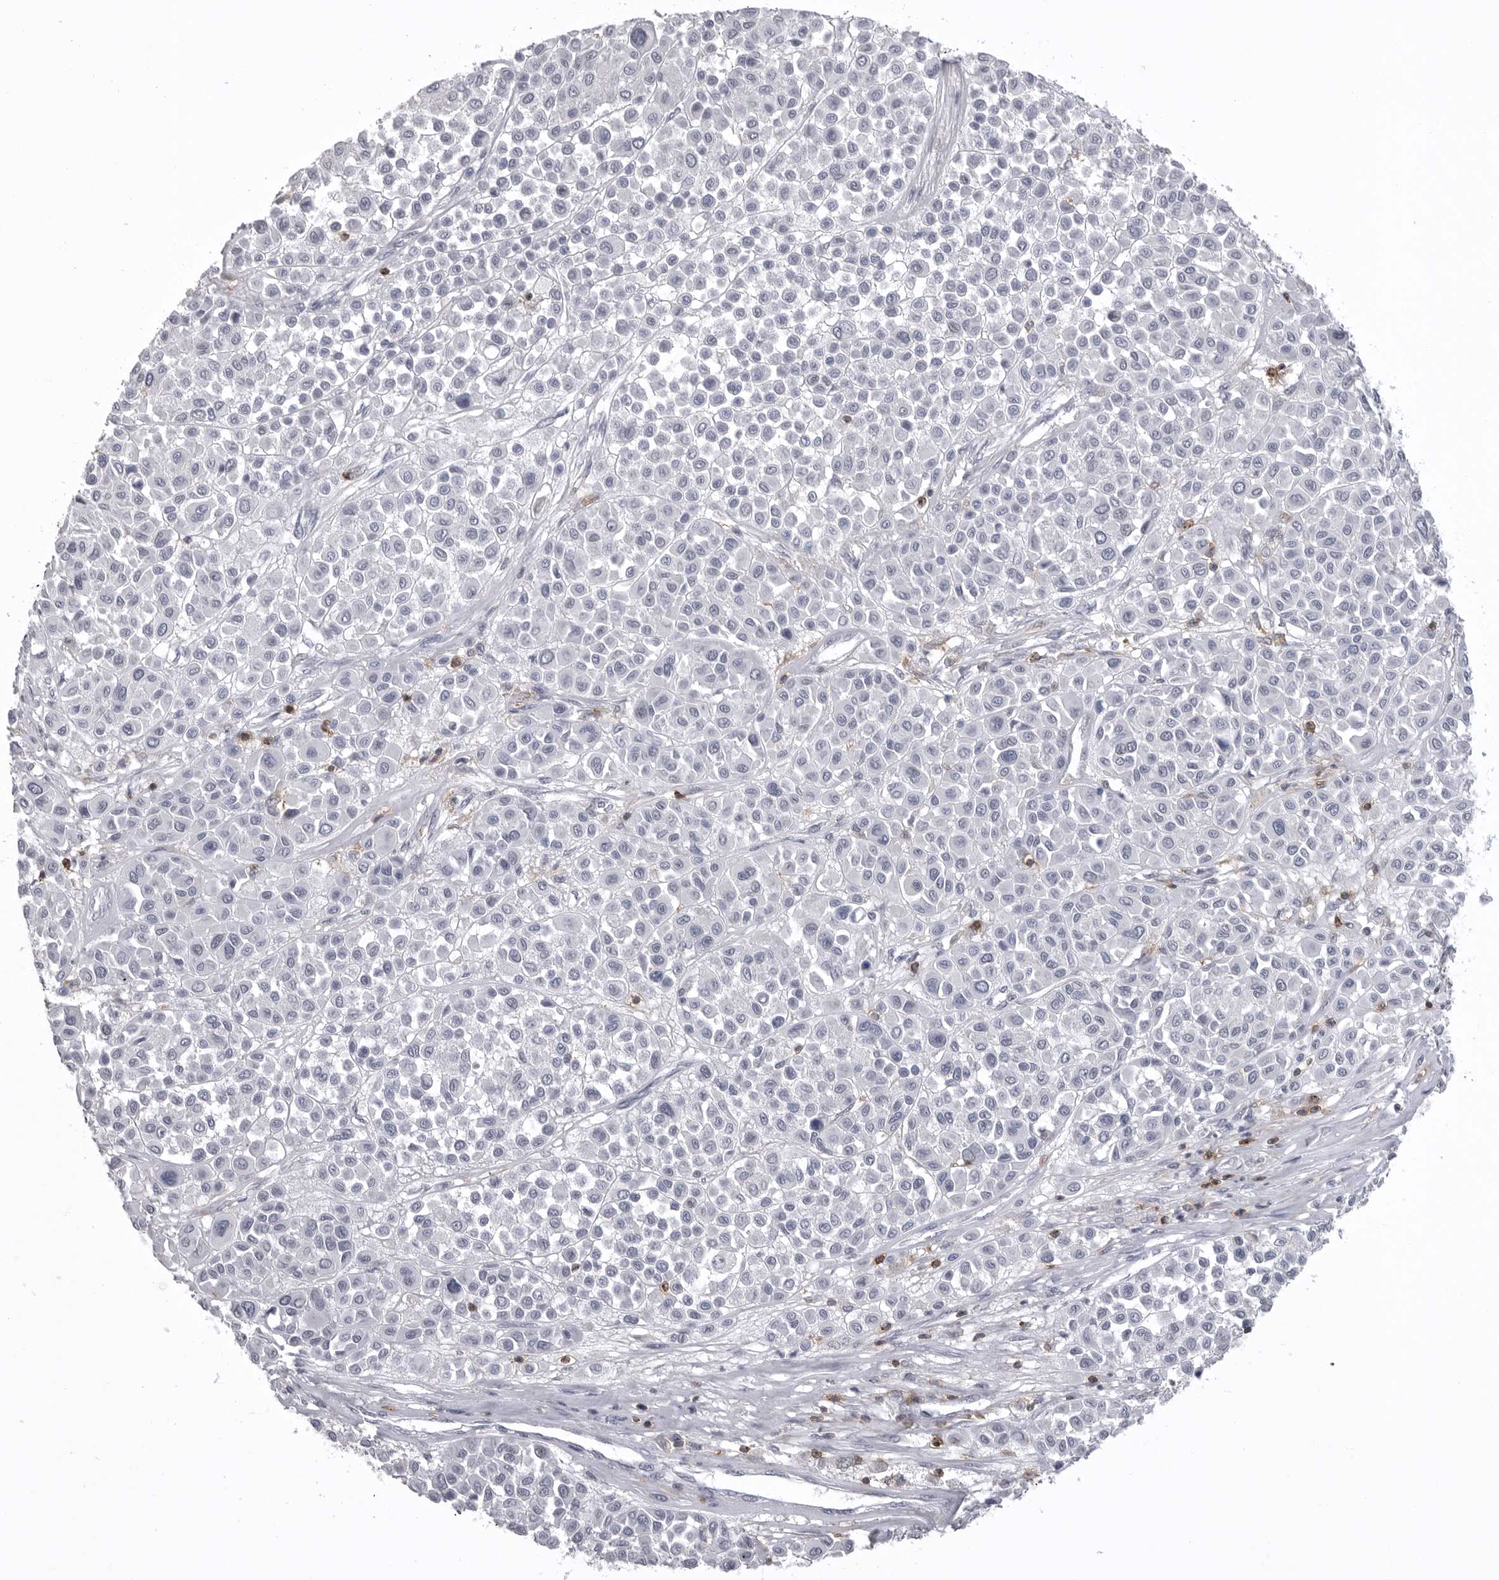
{"staining": {"intensity": "negative", "quantity": "none", "location": "none"}, "tissue": "melanoma", "cell_type": "Tumor cells", "image_type": "cancer", "snomed": [{"axis": "morphology", "description": "Malignant melanoma, Metastatic site"}, {"axis": "topography", "description": "Soft tissue"}], "caption": "The photomicrograph shows no staining of tumor cells in melanoma.", "gene": "ITGAL", "patient": {"sex": "male", "age": 41}}